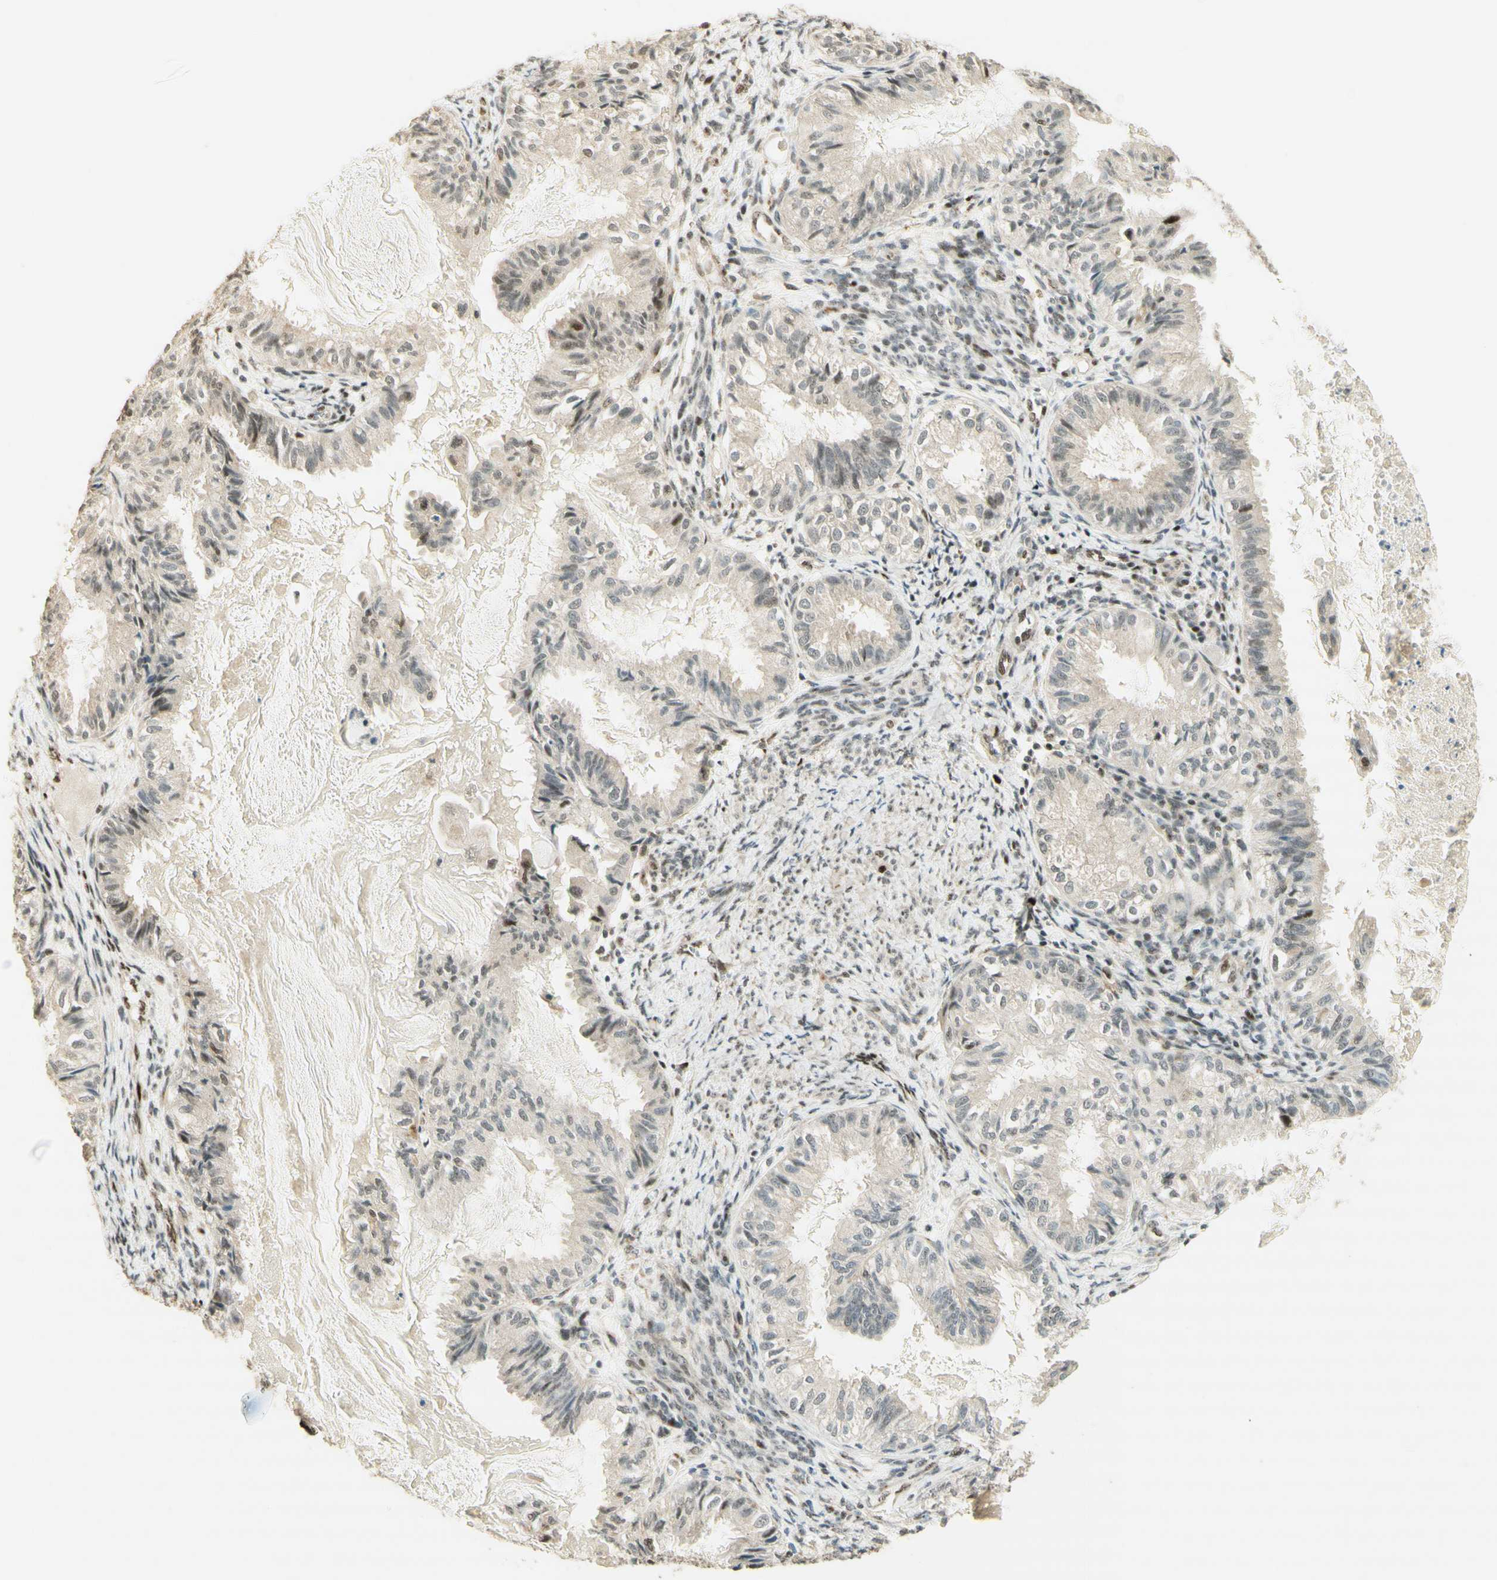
{"staining": {"intensity": "weak", "quantity": "25%-75%", "location": "nuclear"}, "tissue": "cervical cancer", "cell_type": "Tumor cells", "image_type": "cancer", "snomed": [{"axis": "morphology", "description": "Normal tissue, NOS"}, {"axis": "morphology", "description": "Adenocarcinoma, NOS"}, {"axis": "topography", "description": "Cervix"}, {"axis": "topography", "description": "Endometrium"}], "caption": "Immunohistochemical staining of cervical adenocarcinoma exhibits low levels of weak nuclear positivity in approximately 25%-75% of tumor cells.", "gene": "FOXP1", "patient": {"sex": "female", "age": 86}}